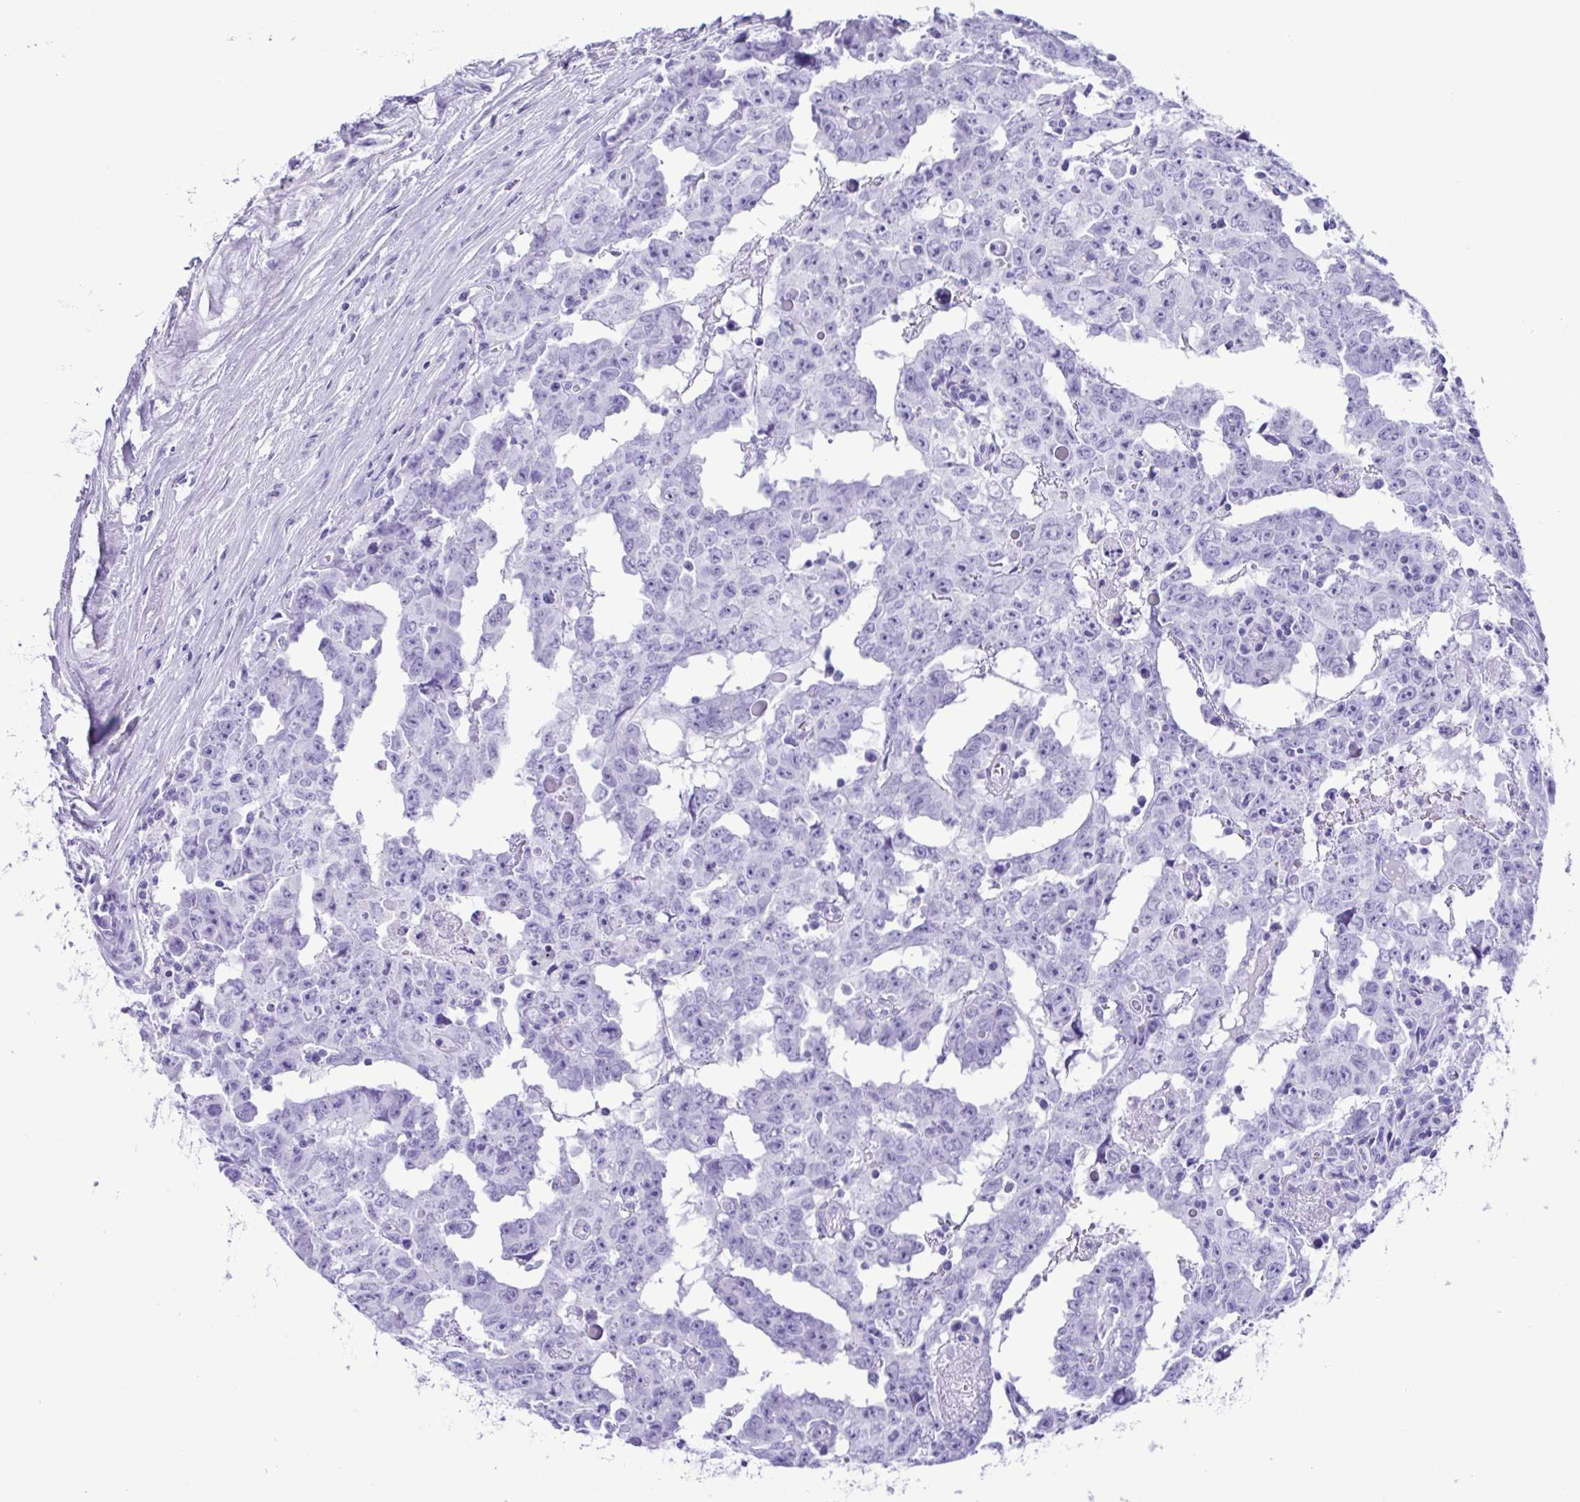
{"staining": {"intensity": "negative", "quantity": "none", "location": "none"}, "tissue": "testis cancer", "cell_type": "Tumor cells", "image_type": "cancer", "snomed": [{"axis": "morphology", "description": "Carcinoma, Embryonal, NOS"}, {"axis": "topography", "description": "Testis"}], "caption": "Immunohistochemistry (IHC) histopathology image of testis cancer stained for a protein (brown), which reveals no expression in tumor cells.", "gene": "ERP27", "patient": {"sex": "male", "age": 22}}